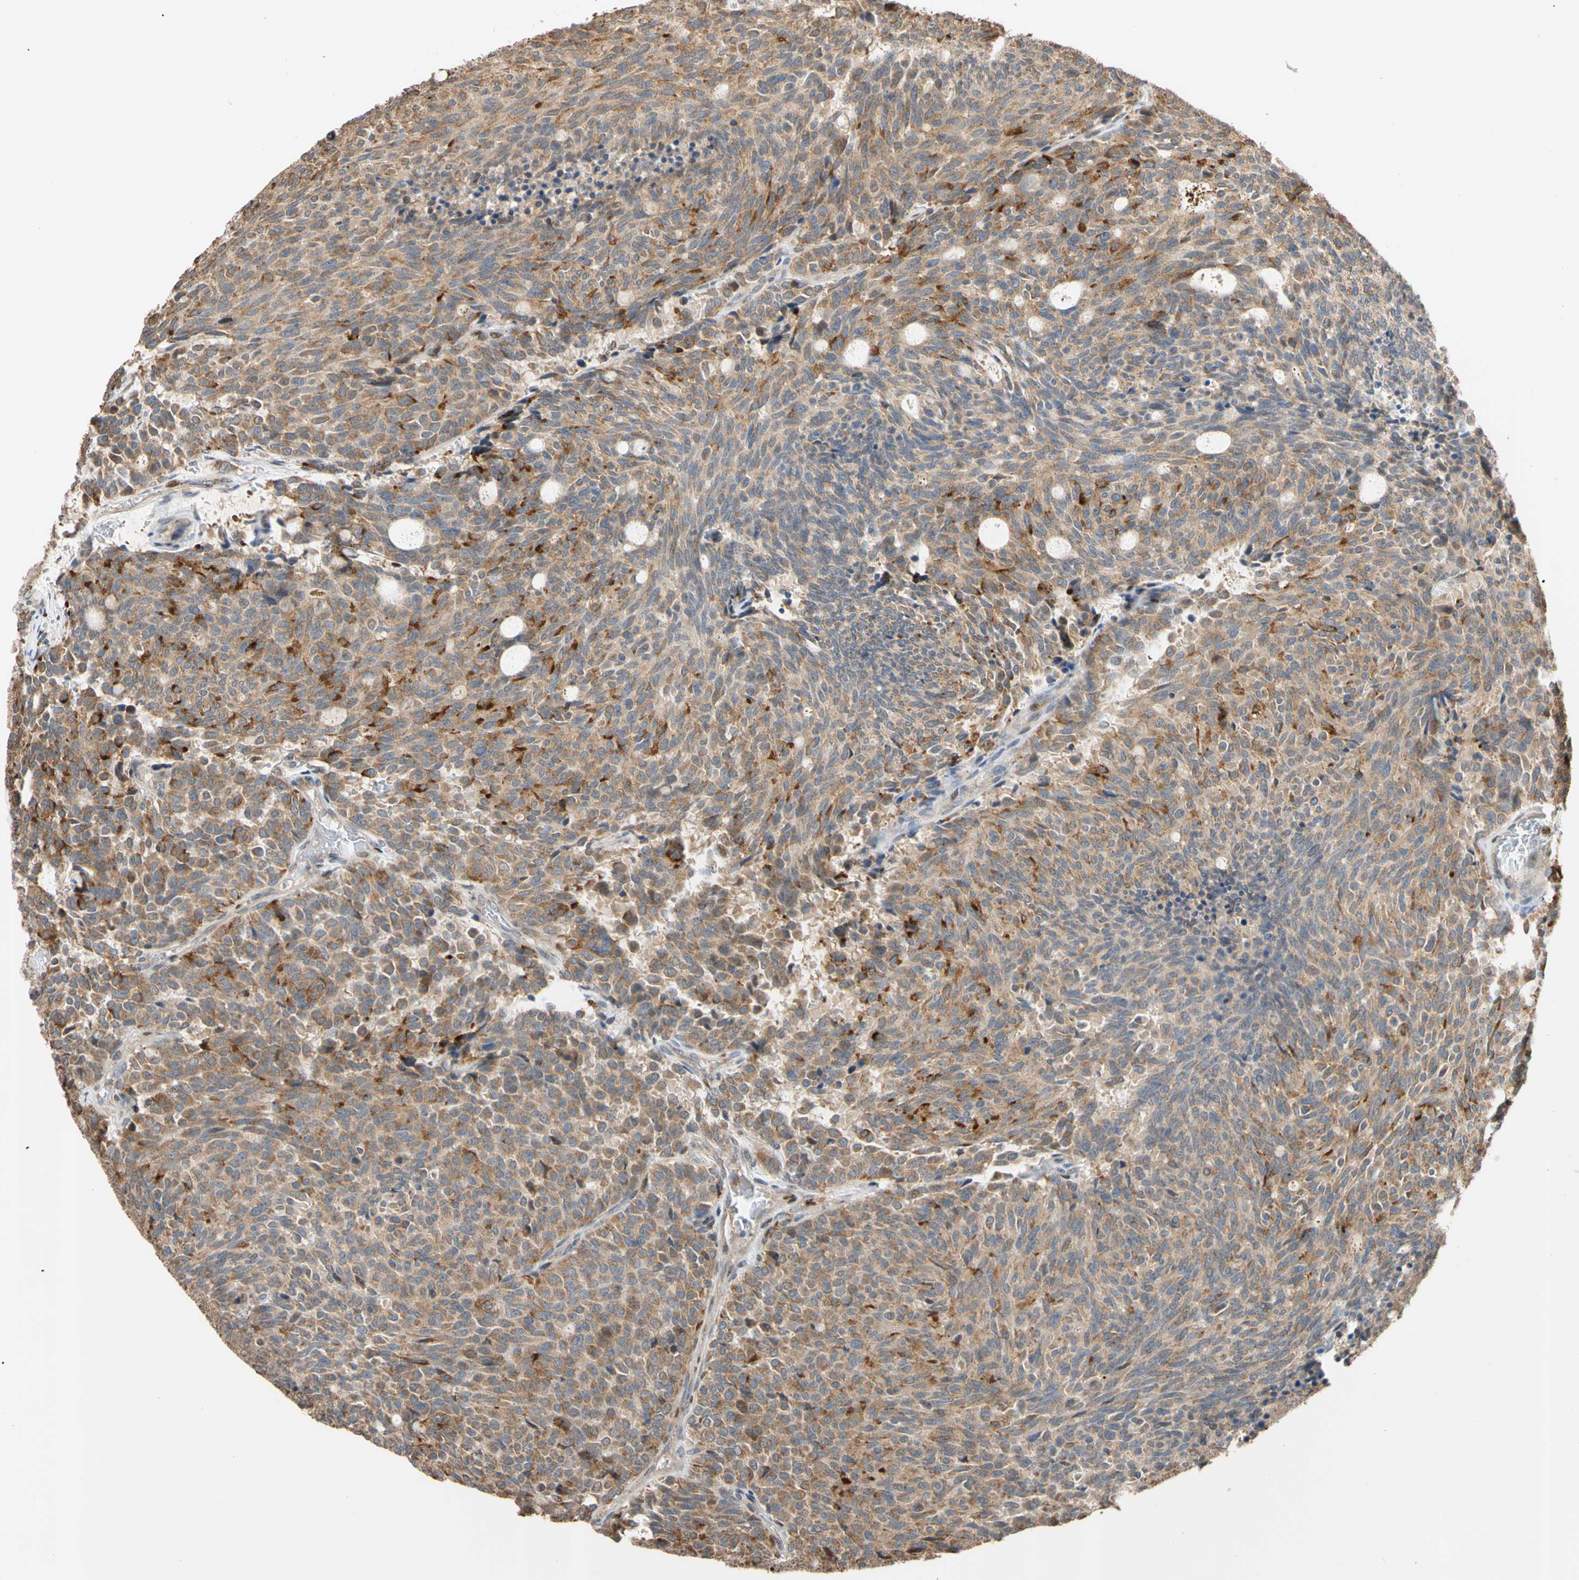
{"staining": {"intensity": "moderate", "quantity": ">75%", "location": "cytoplasmic/membranous"}, "tissue": "carcinoid", "cell_type": "Tumor cells", "image_type": "cancer", "snomed": [{"axis": "morphology", "description": "Carcinoid, malignant, NOS"}, {"axis": "topography", "description": "Pancreas"}], "caption": "Protein expression by IHC exhibits moderate cytoplasmic/membranous positivity in about >75% of tumor cells in carcinoid.", "gene": "IP6K2", "patient": {"sex": "female", "age": 54}}